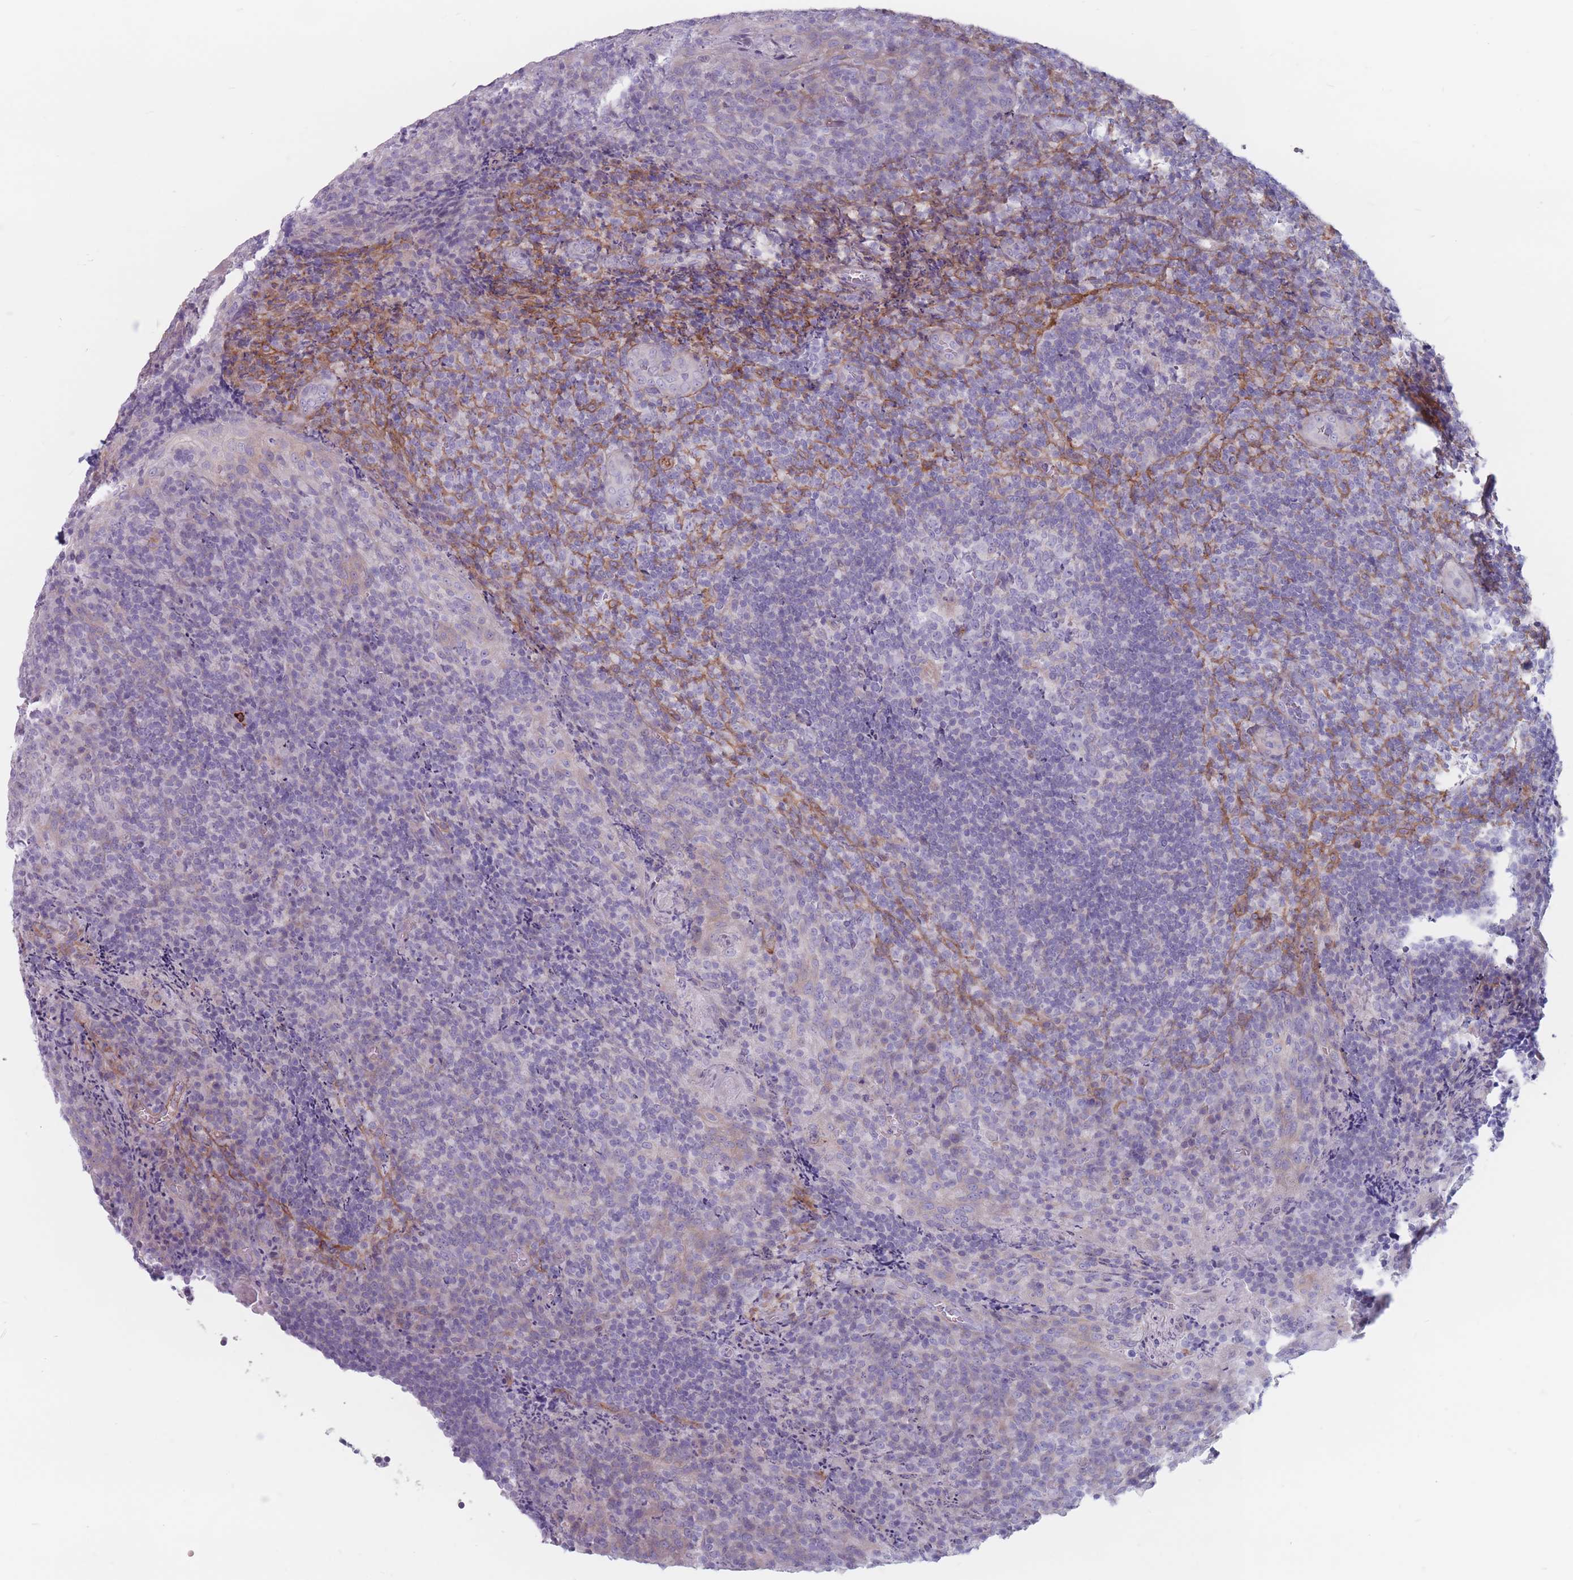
{"staining": {"intensity": "negative", "quantity": "none", "location": "none"}, "tissue": "tonsil", "cell_type": "Germinal center cells", "image_type": "normal", "snomed": [{"axis": "morphology", "description": "Normal tissue, NOS"}, {"axis": "topography", "description": "Tonsil"}], "caption": "DAB (3,3'-diaminobenzidine) immunohistochemical staining of normal tonsil demonstrates no significant expression in germinal center cells.", "gene": "PLPP1", "patient": {"sex": "male", "age": 17}}